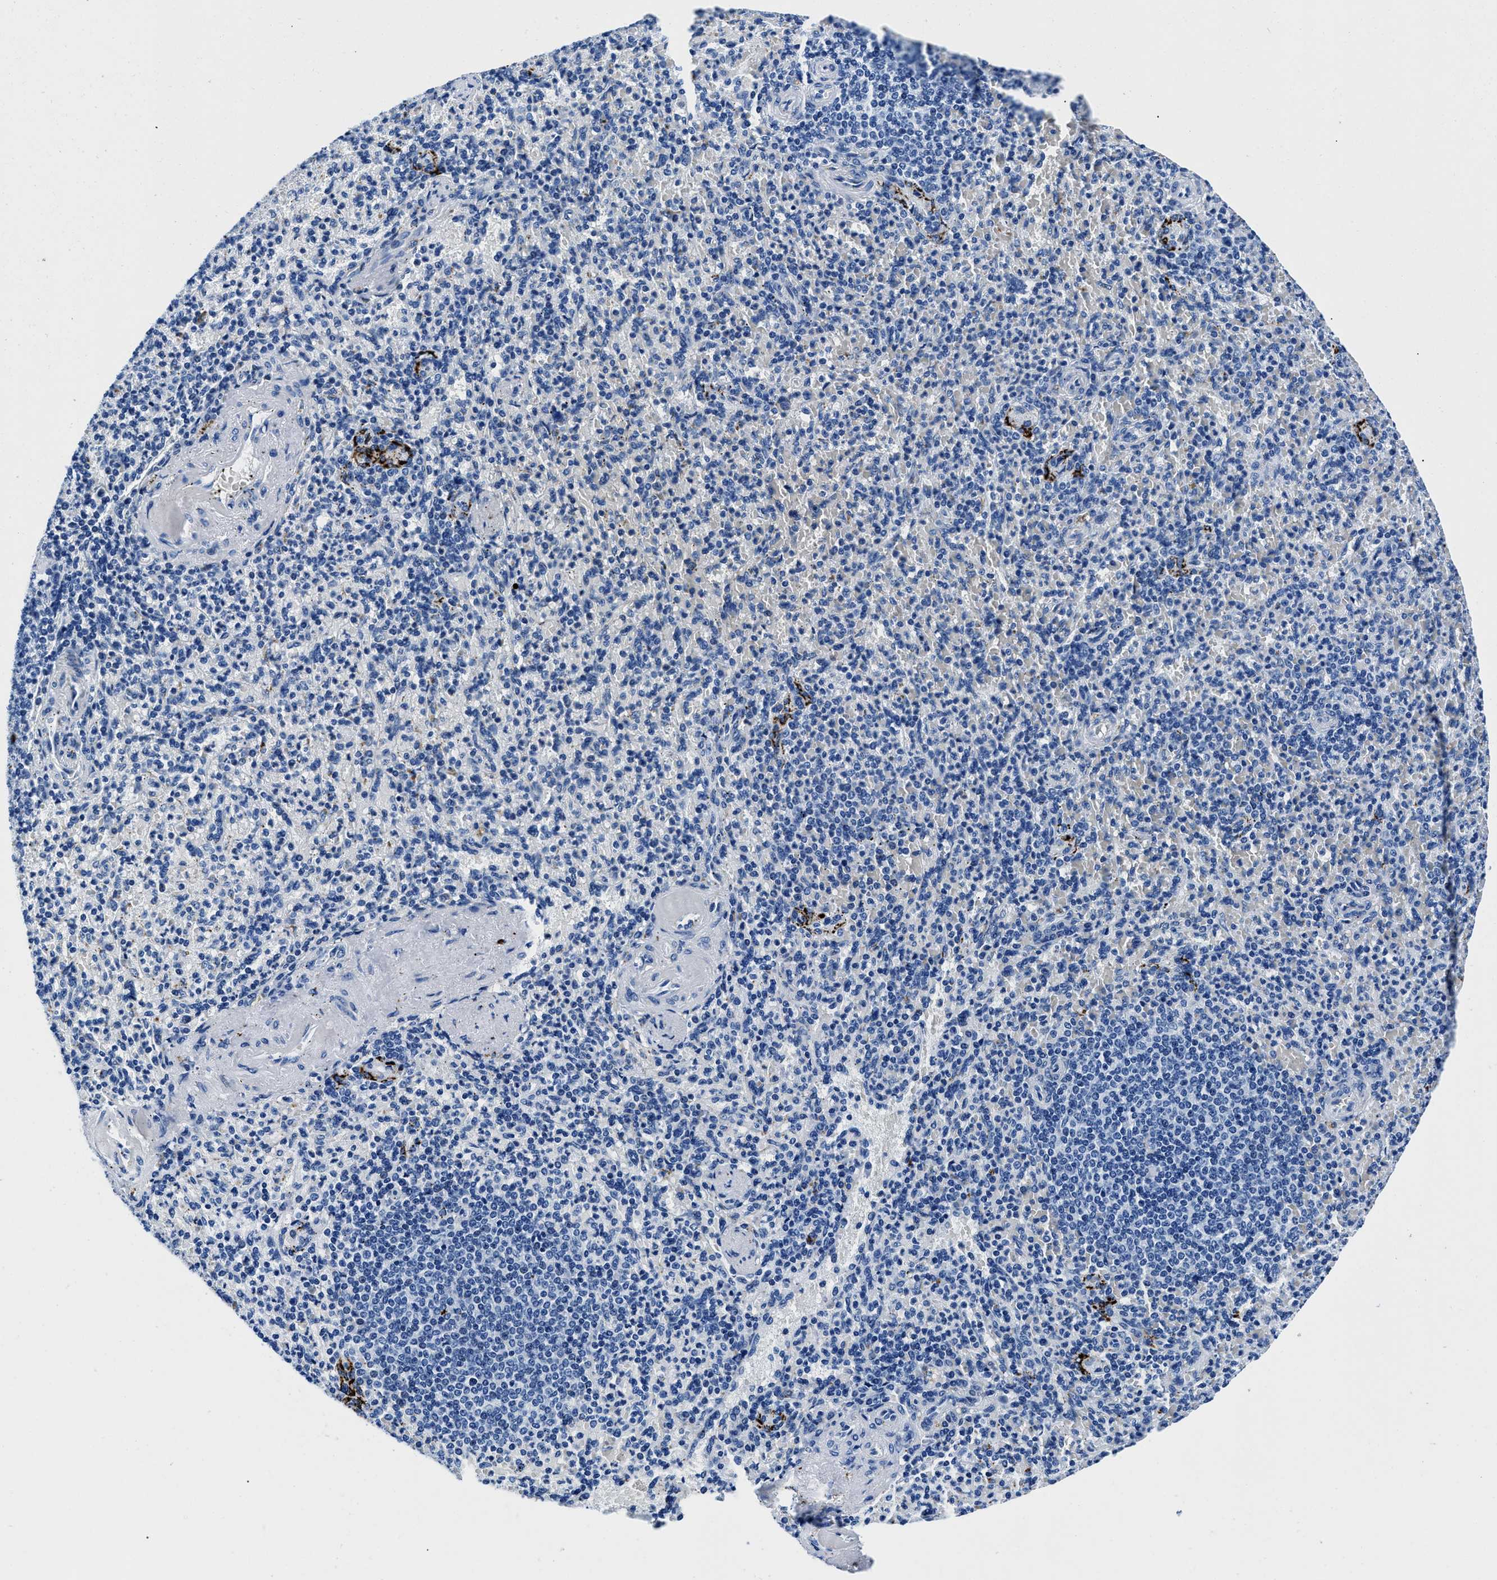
{"staining": {"intensity": "negative", "quantity": "none", "location": "none"}, "tissue": "spleen", "cell_type": "Cells in red pulp", "image_type": "normal", "snomed": [{"axis": "morphology", "description": "Normal tissue, NOS"}, {"axis": "topography", "description": "Spleen"}], "caption": "An immunohistochemistry (IHC) histopathology image of unremarkable spleen is shown. There is no staining in cells in red pulp of spleen.", "gene": "OR14K1", "patient": {"sex": "female", "age": 74}}